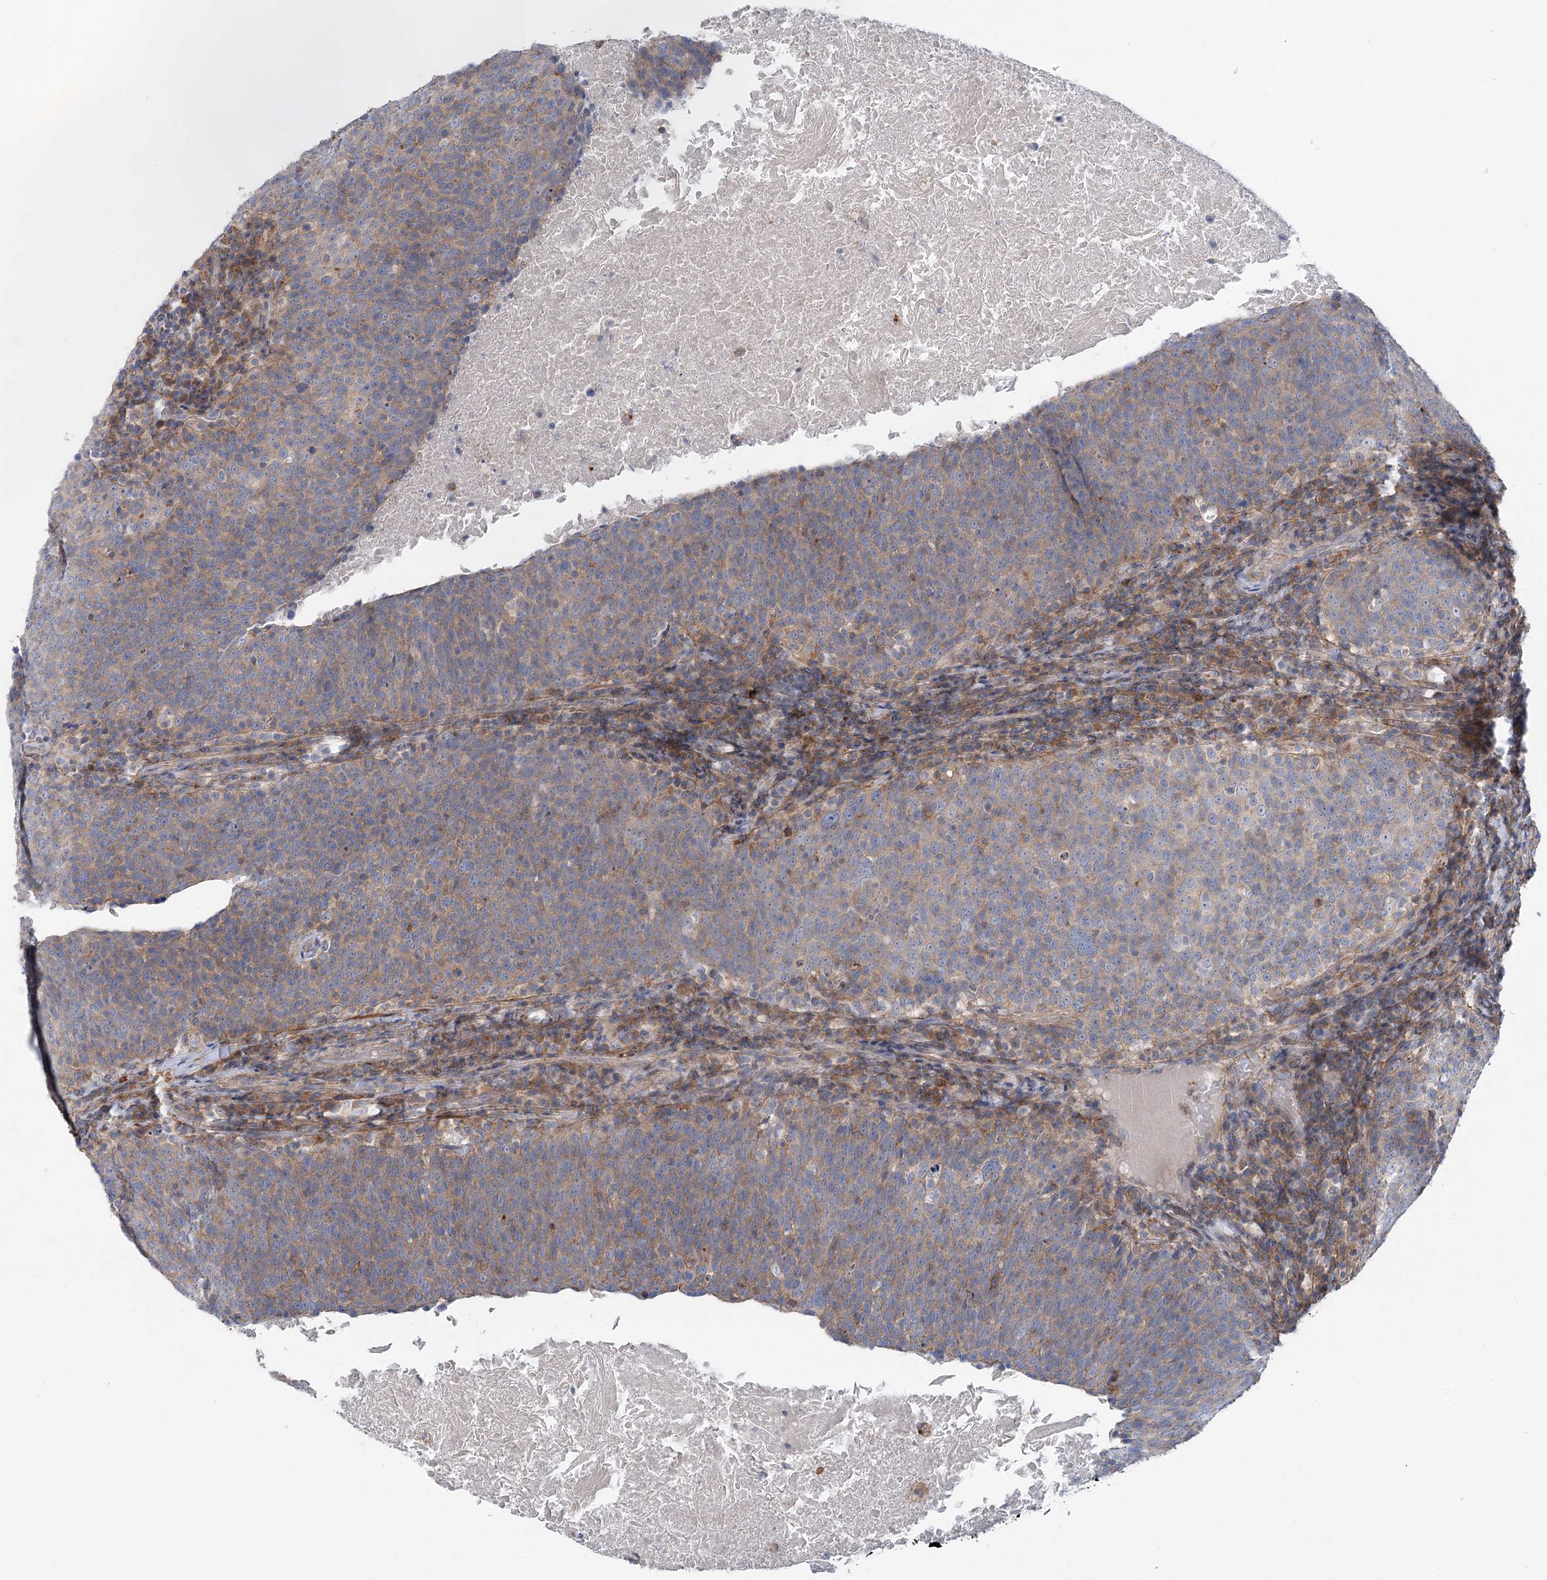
{"staining": {"intensity": "weak", "quantity": "25%-75%", "location": "cytoplasmic/membranous"}, "tissue": "head and neck cancer", "cell_type": "Tumor cells", "image_type": "cancer", "snomed": [{"axis": "morphology", "description": "Squamous cell carcinoma, NOS"}, {"axis": "morphology", "description": "Squamous cell carcinoma, metastatic, NOS"}, {"axis": "topography", "description": "Lymph node"}, {"axis": "topography", "description": "Head-Neck"}], "caption": "DAB immunohistochemical staining of head and neck squamous cell carcinoma reveals weak cytoplasmic/membranous protein positivity in about 25%-75% of tumor cells.", "gene": "LARP1B", "patient": {"sex": "male", "age": 62}}